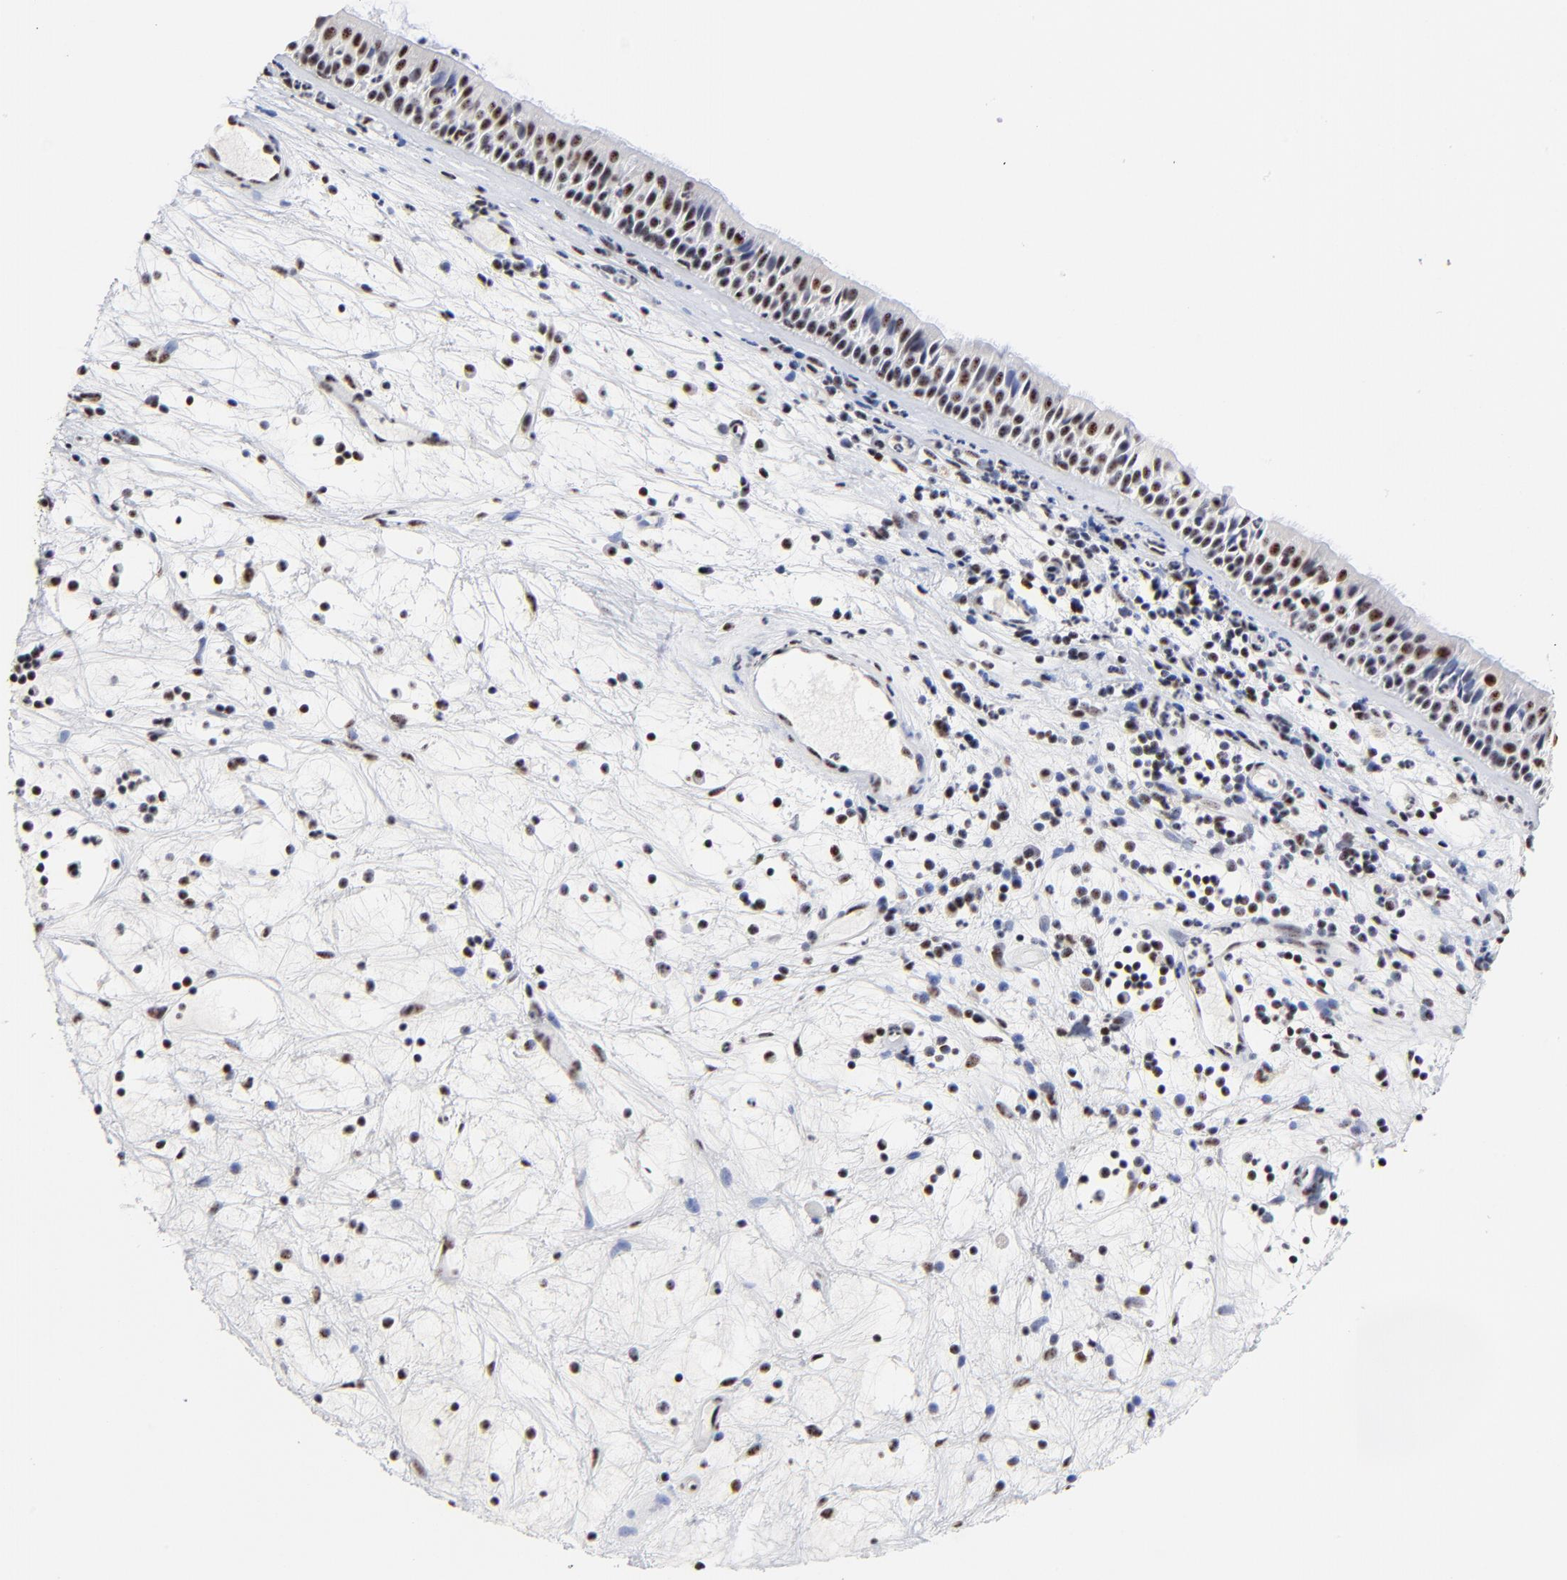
{"staining": {"intensity": "moderate", "quantity": ">75%", "location": "nuclear"}, "tissue": "nasopharynx", "cell_type": "Respiratory epithelial cells", "image_type": "normal", "snomed": [{"axis": "morphology", "description": "Normal tissue, NOS"}, {"axis": "topography", "description": "Nasopharynx"}], "caption": "Protein staining demonstrates moderate nuclear expression in about >75% of respiratory epithelial cells in unremarkable nasopharynx. (Brightfield microscopy of DAB IHC at high magnification).", "gene": "MBD4", "patient": {"sex": "female", "age": 78}}